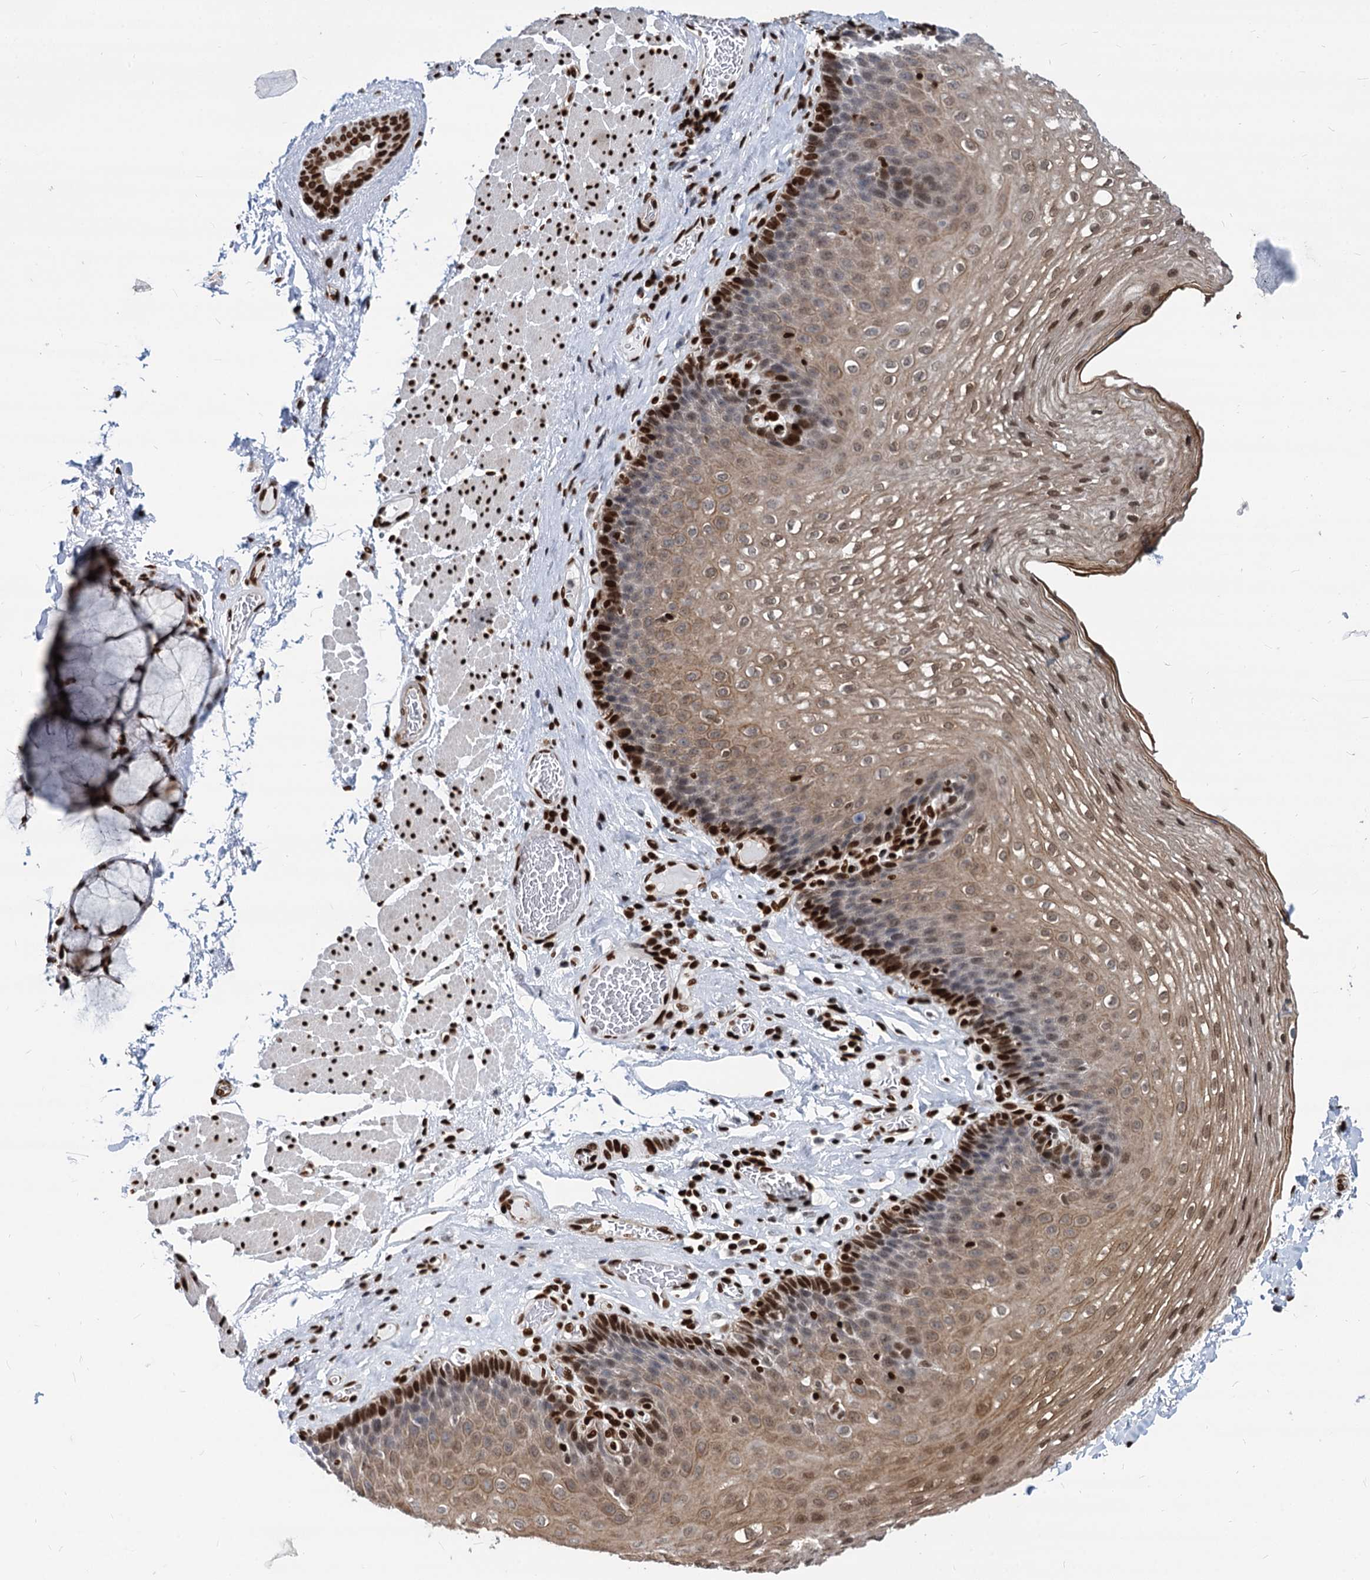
{"staining": {"intensity": "strong", "quantity": "25%-75%", "location": "cytoplasmic/membranous,nuclear"}, "tissue": "esophagus", "cell_type": "Squamous epithelial cells", "image_type": "normal", "snomed": [{"axis": "morphology", "description": "Normal tissue, NOS"}, {"axis": "topography", "description": "Esophagus"}], "caption": "Protein staining by IHC shows strong cytoplasmic/membranous,nuclear expression in about 25%-75% of squamous epithelial cells in benign esophagus.", "gene": "MECP2", "patient": {"sex": "female", "age": 66}}